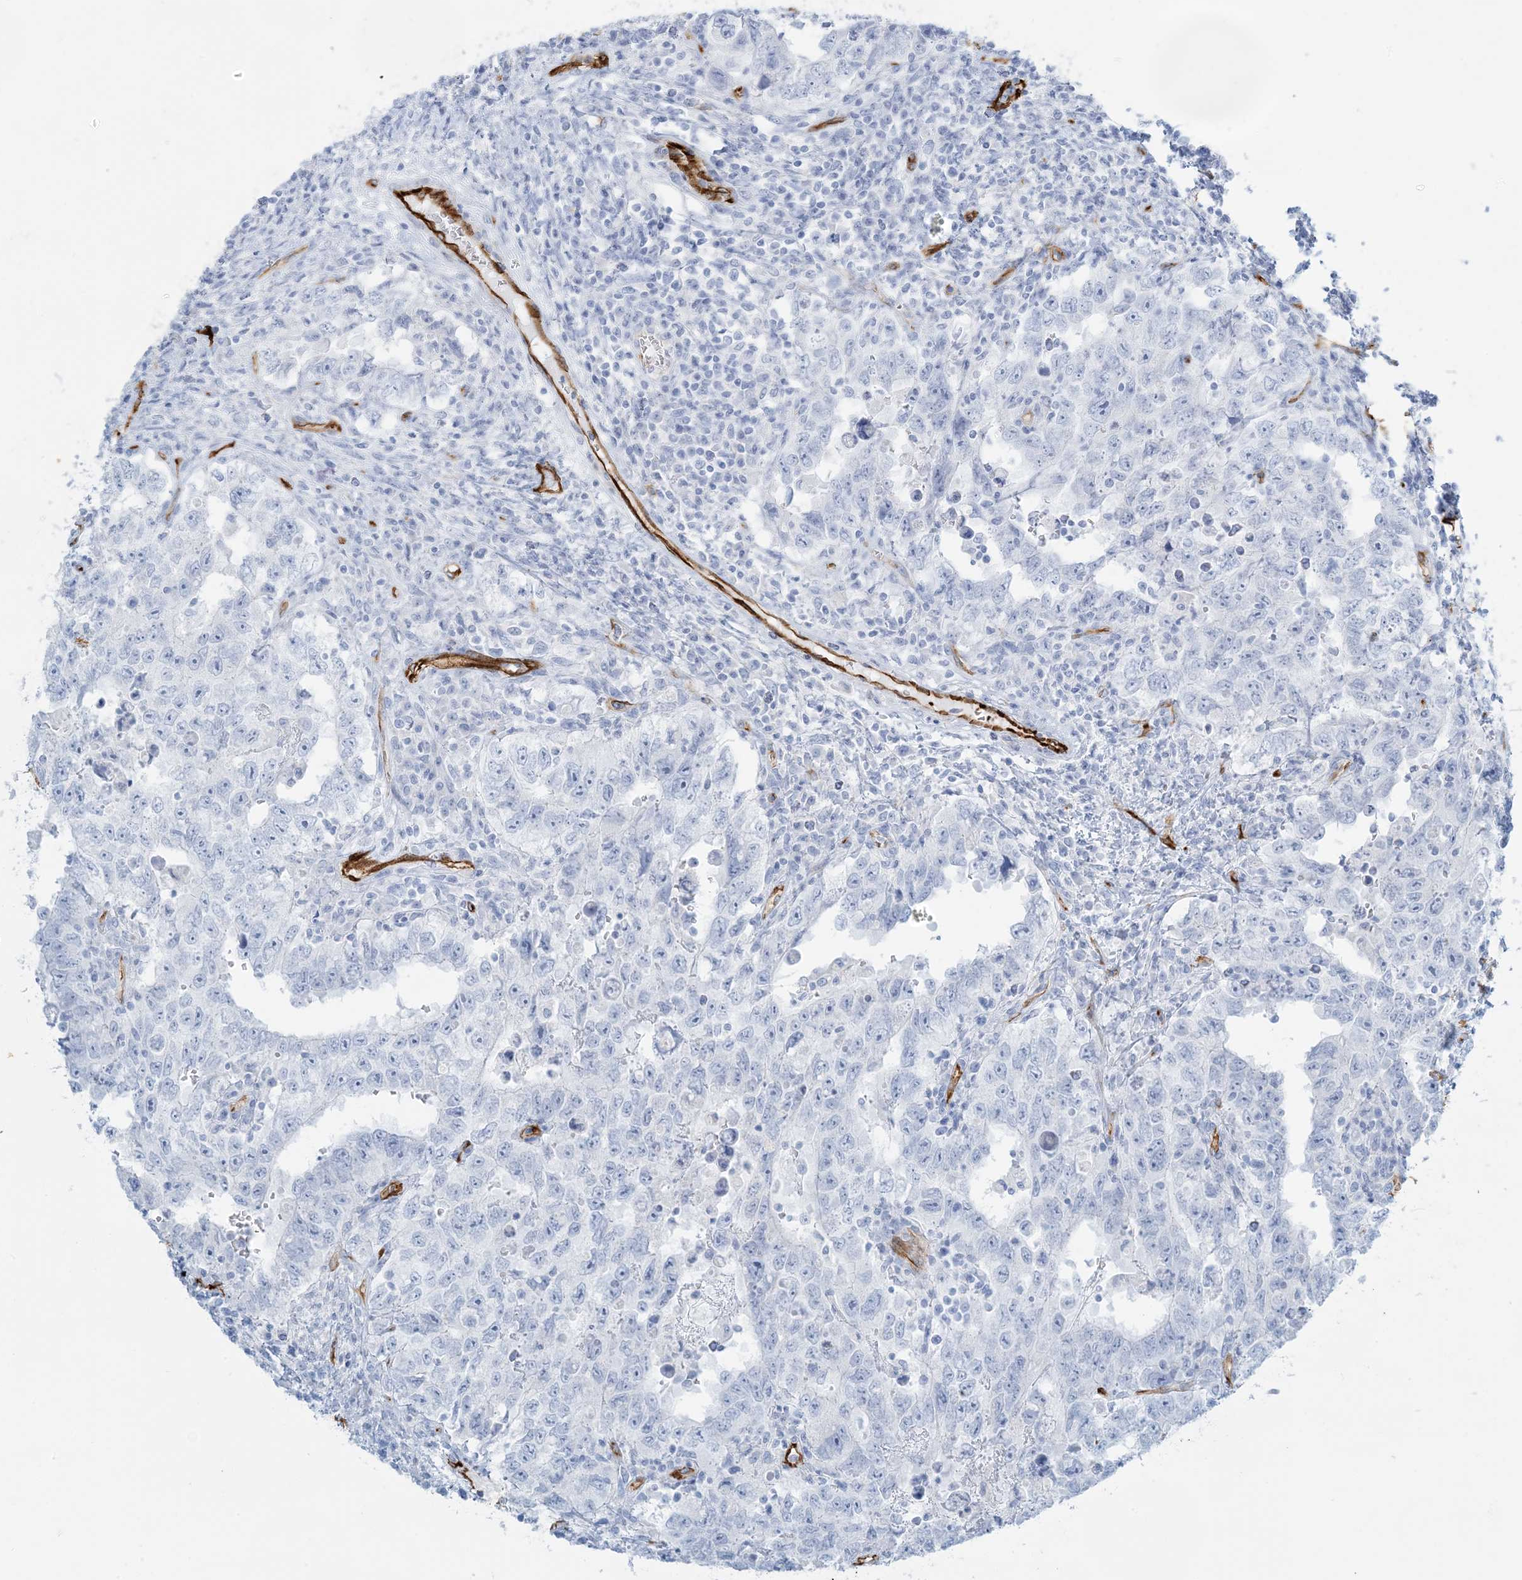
{"staining": {"intensity": "negative", "quantity": "none", "location": "none"}, "tissue": "testis cancer", "cell_type": "Tumor cells", "image_type": "cancer", "snomed": [{"axis": "morphology", "description": "Carcinoma, Embryonal, NOS"}, {"axis": "topography", "description": "Testis"}], "caption": "This is a histopathology image of IHC staining of testis cancer, which shows no staining in tumor cells.", "gene": "EPS8L3", "patient": {"sex": "male", "age": 26}}